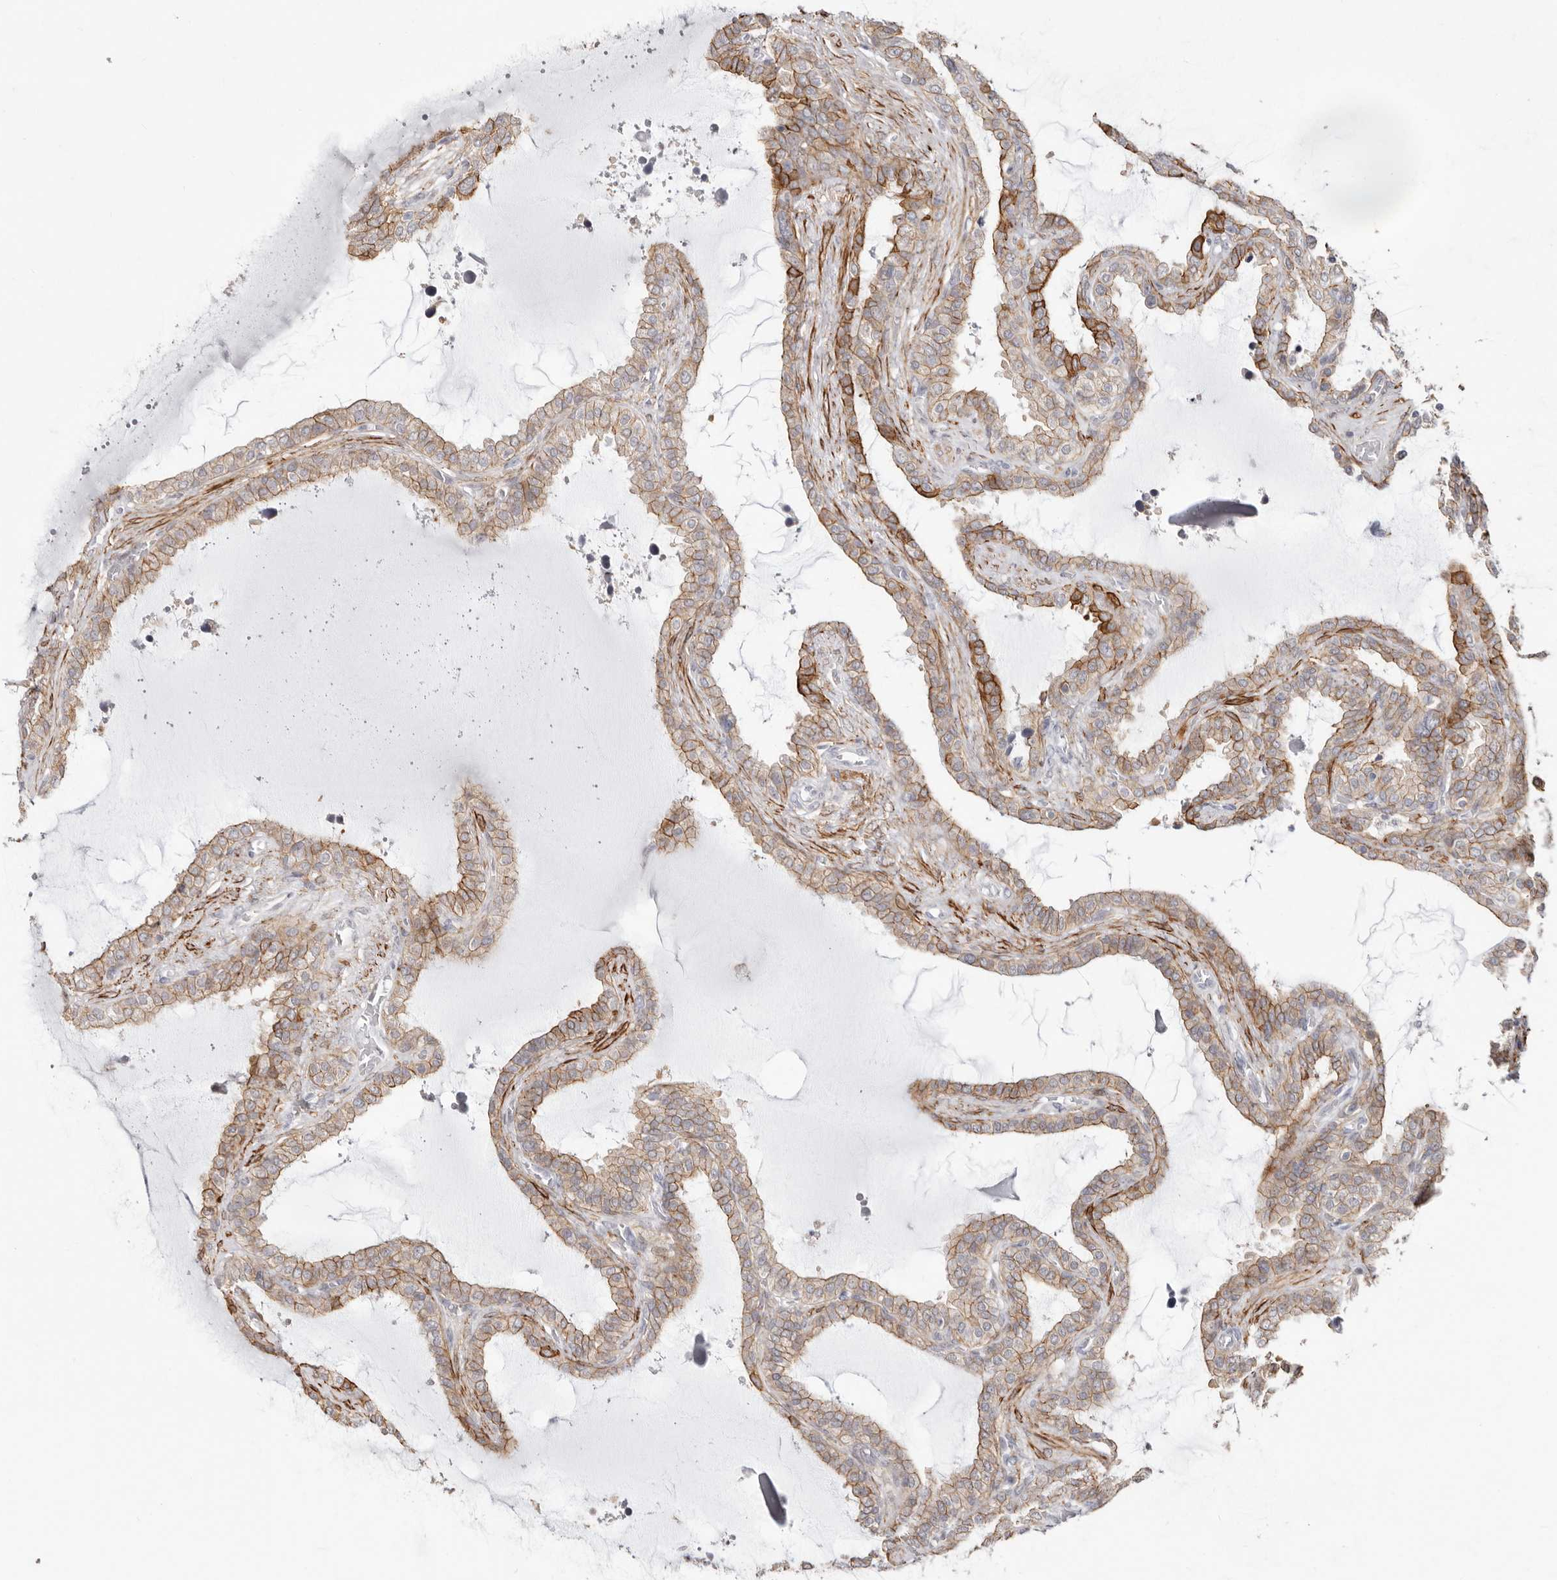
{"staining": {"intensity": "moderate", "quantity": ">75%", "location": "cytoplasmic/membranous"}, "tissue": "seminal vesicle", "cell_type": "Glandular cells", "image_type": "normal", "snomed": [{"axis": "morphology", "description": "Normal tissue, NOS"}, {"axis": "topography", "description": "Seminal veicle"}], "caption": "Protein staining of benign seminal vesicle reveals moderate cytoplasmic/membranous expression in about >75% of glandular cells.", "gene": "SZT2", "patient": {"sex": "male", "age": 46}}